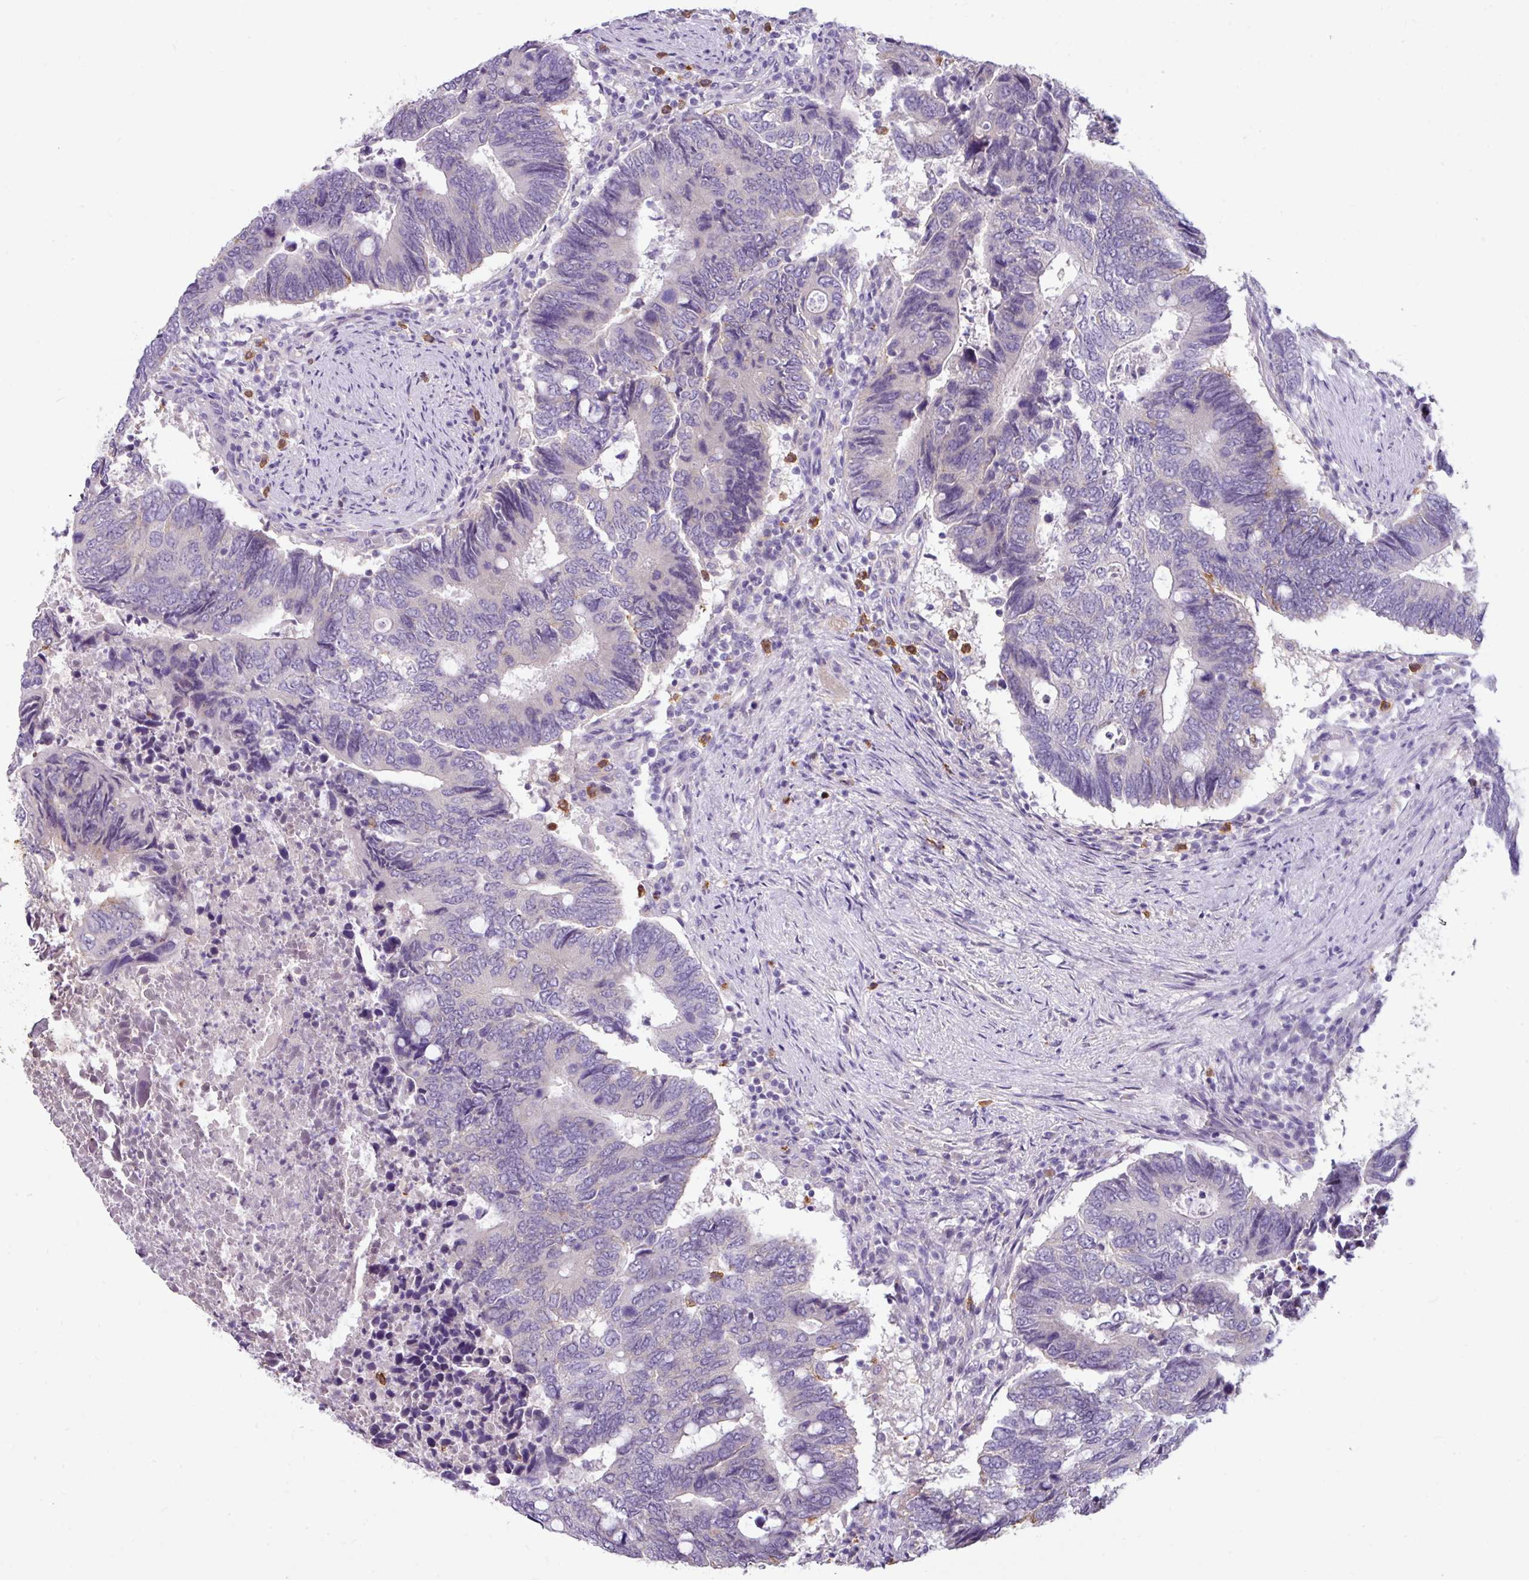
{"staining": {"intensity": "negative", "quantity": "none", "location": "none"}, "tissue": "colorectal cancer", "cell_type": "Tumor cells", "image_type": "cancer", "snomed": [{"axis": "morphology", "description": "Adenocarcinoma, NOS"}, {"axis": "topography", "description": "Colon"}], "caption": "There is no significant expression in tumor cells of colorectal adenocarcinoma.", "gene": "ZNF524", "patient": {"sex": "male", "age": 87}}